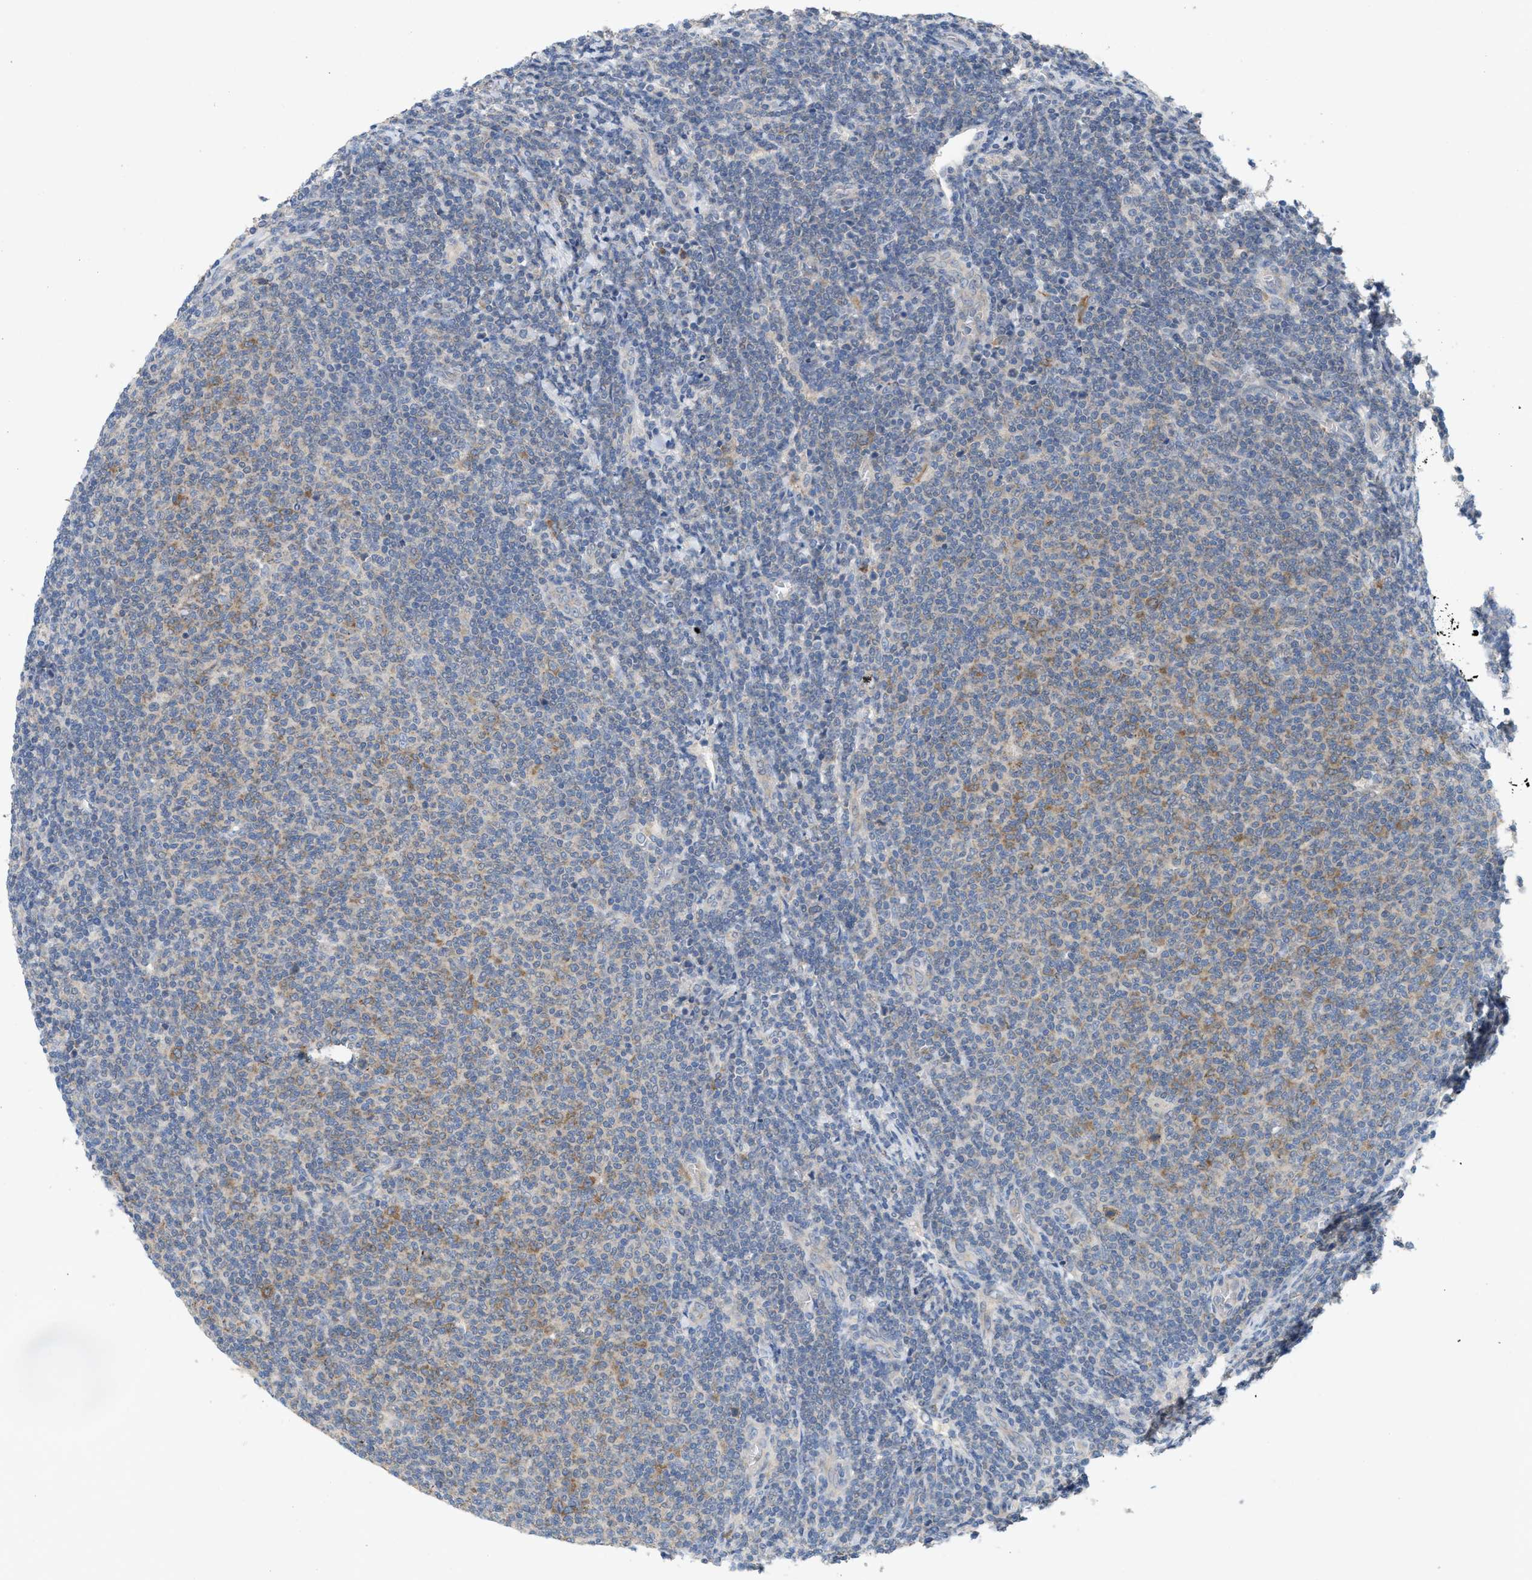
{"staining": {"intensity": "moderate", "quantity": "<25%", "location": "cytoplasmic/membranous"}, "tissue": "lymphoma", "cell_type": "Tumor cells", "image_type": "cancer", "snomed": [{"axis": "morphology", "description": "Malignant lymphoma, non-Hodgkin's type, Low grade"}, {"axis": "topography", "description": "Lymph node"}], "caption": "Malignant lymphoma, non-Hodgkin's type (low-grade) stained for a protein (brown) displays moderate cytoplasmic/membranous positive staining in about <25% of tumor cells.", "gene": "UBAP2", "patient": {"sex": "male", "age": 66}}